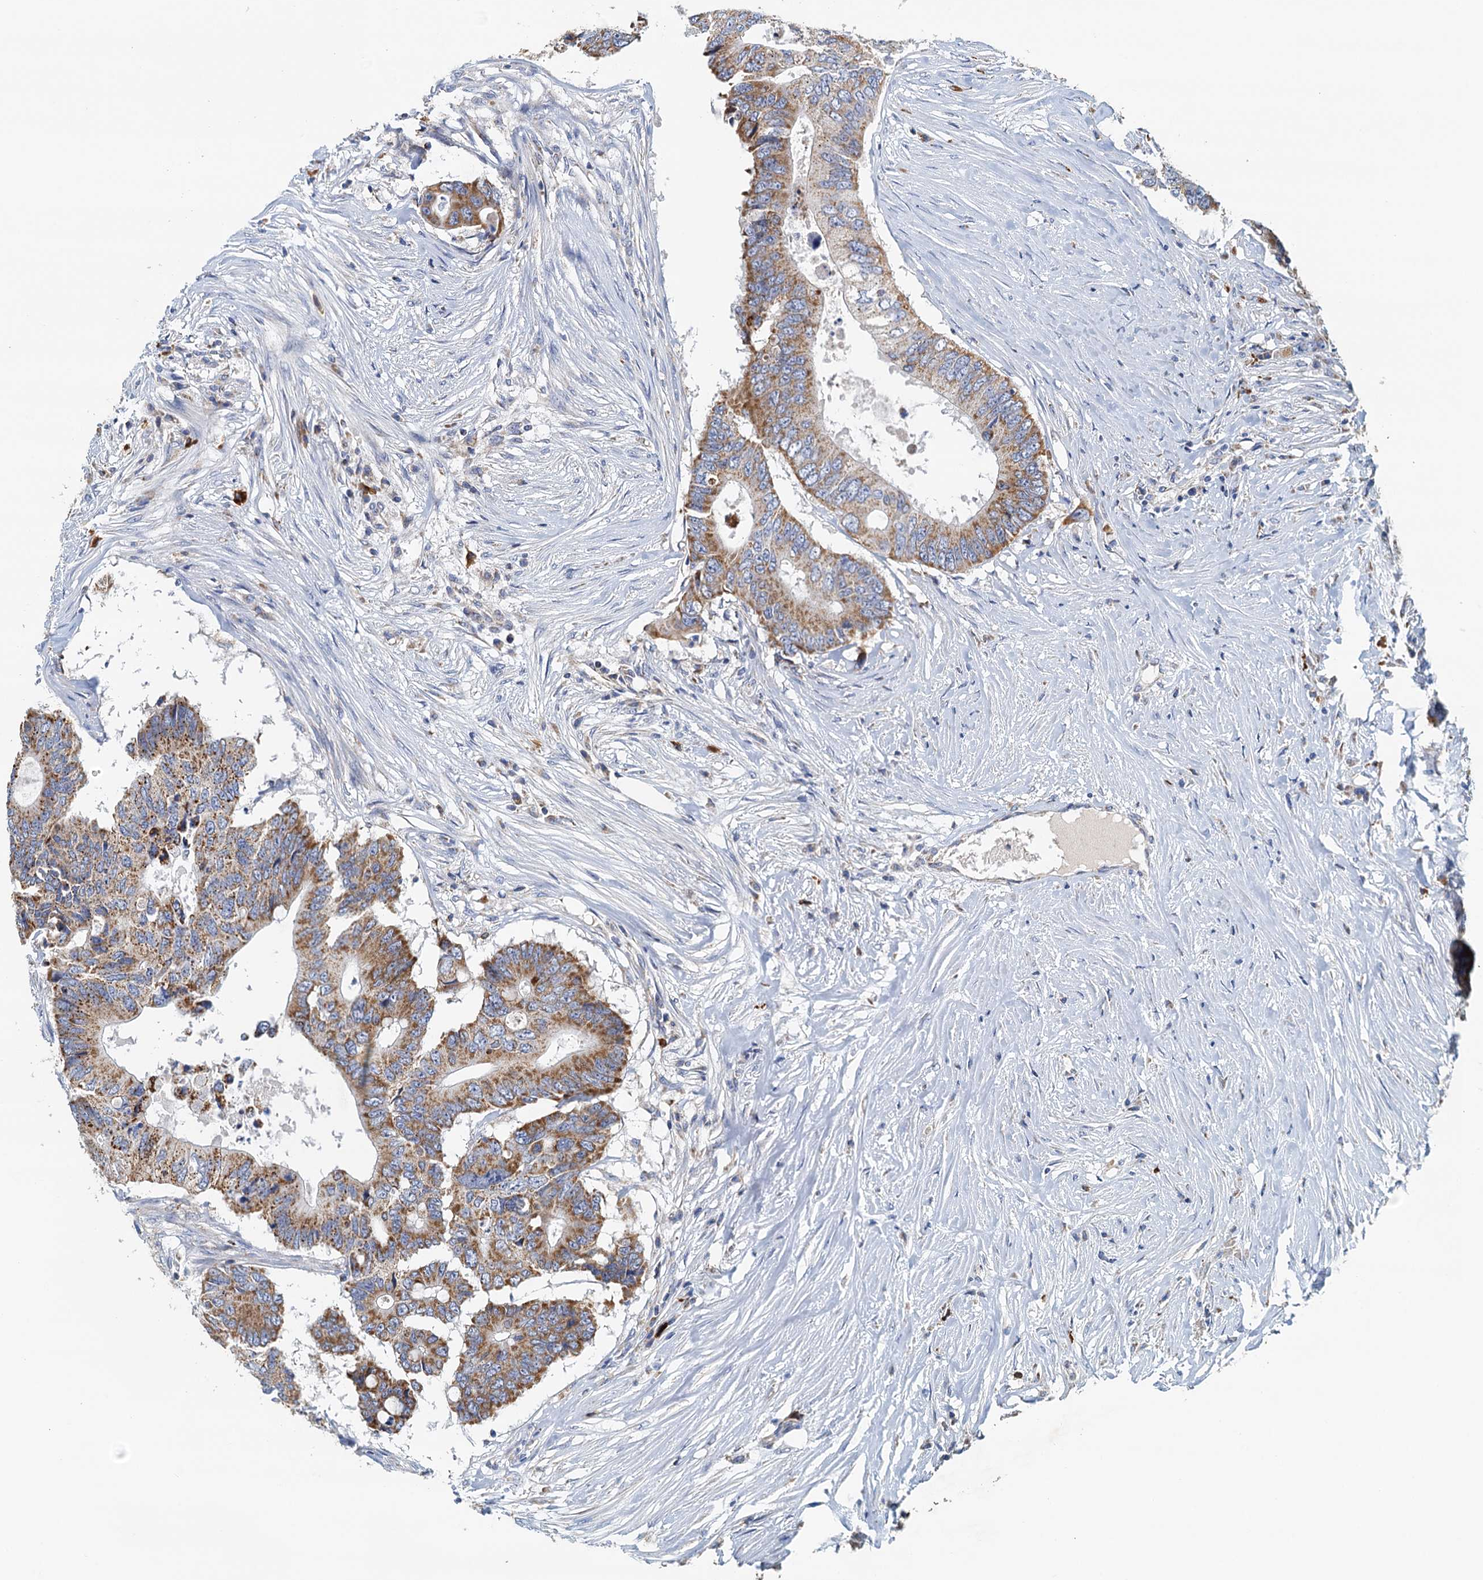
{"staining": {"intensity": "moderate", "quantity": ">75%", "location": "cytoplasmic/membranous"}, "tissue": "colorectal cancer", "cell_type": "Tumor cells", "image_type": "cancer", "snomed": [{"axis": "morphology", "description": "Adenocarcinoma, NOS"}, {"axis": "topography", "description": "Colon"}], "caption": "Brown immunohistochemical staining in human colorectal adenocarcinoma demonstrates moderate cytoplasmic/membranous expression in about >75% of tumor cells.", "gene": "POC1A", "patient": {"sex": "male", "age": 71}}